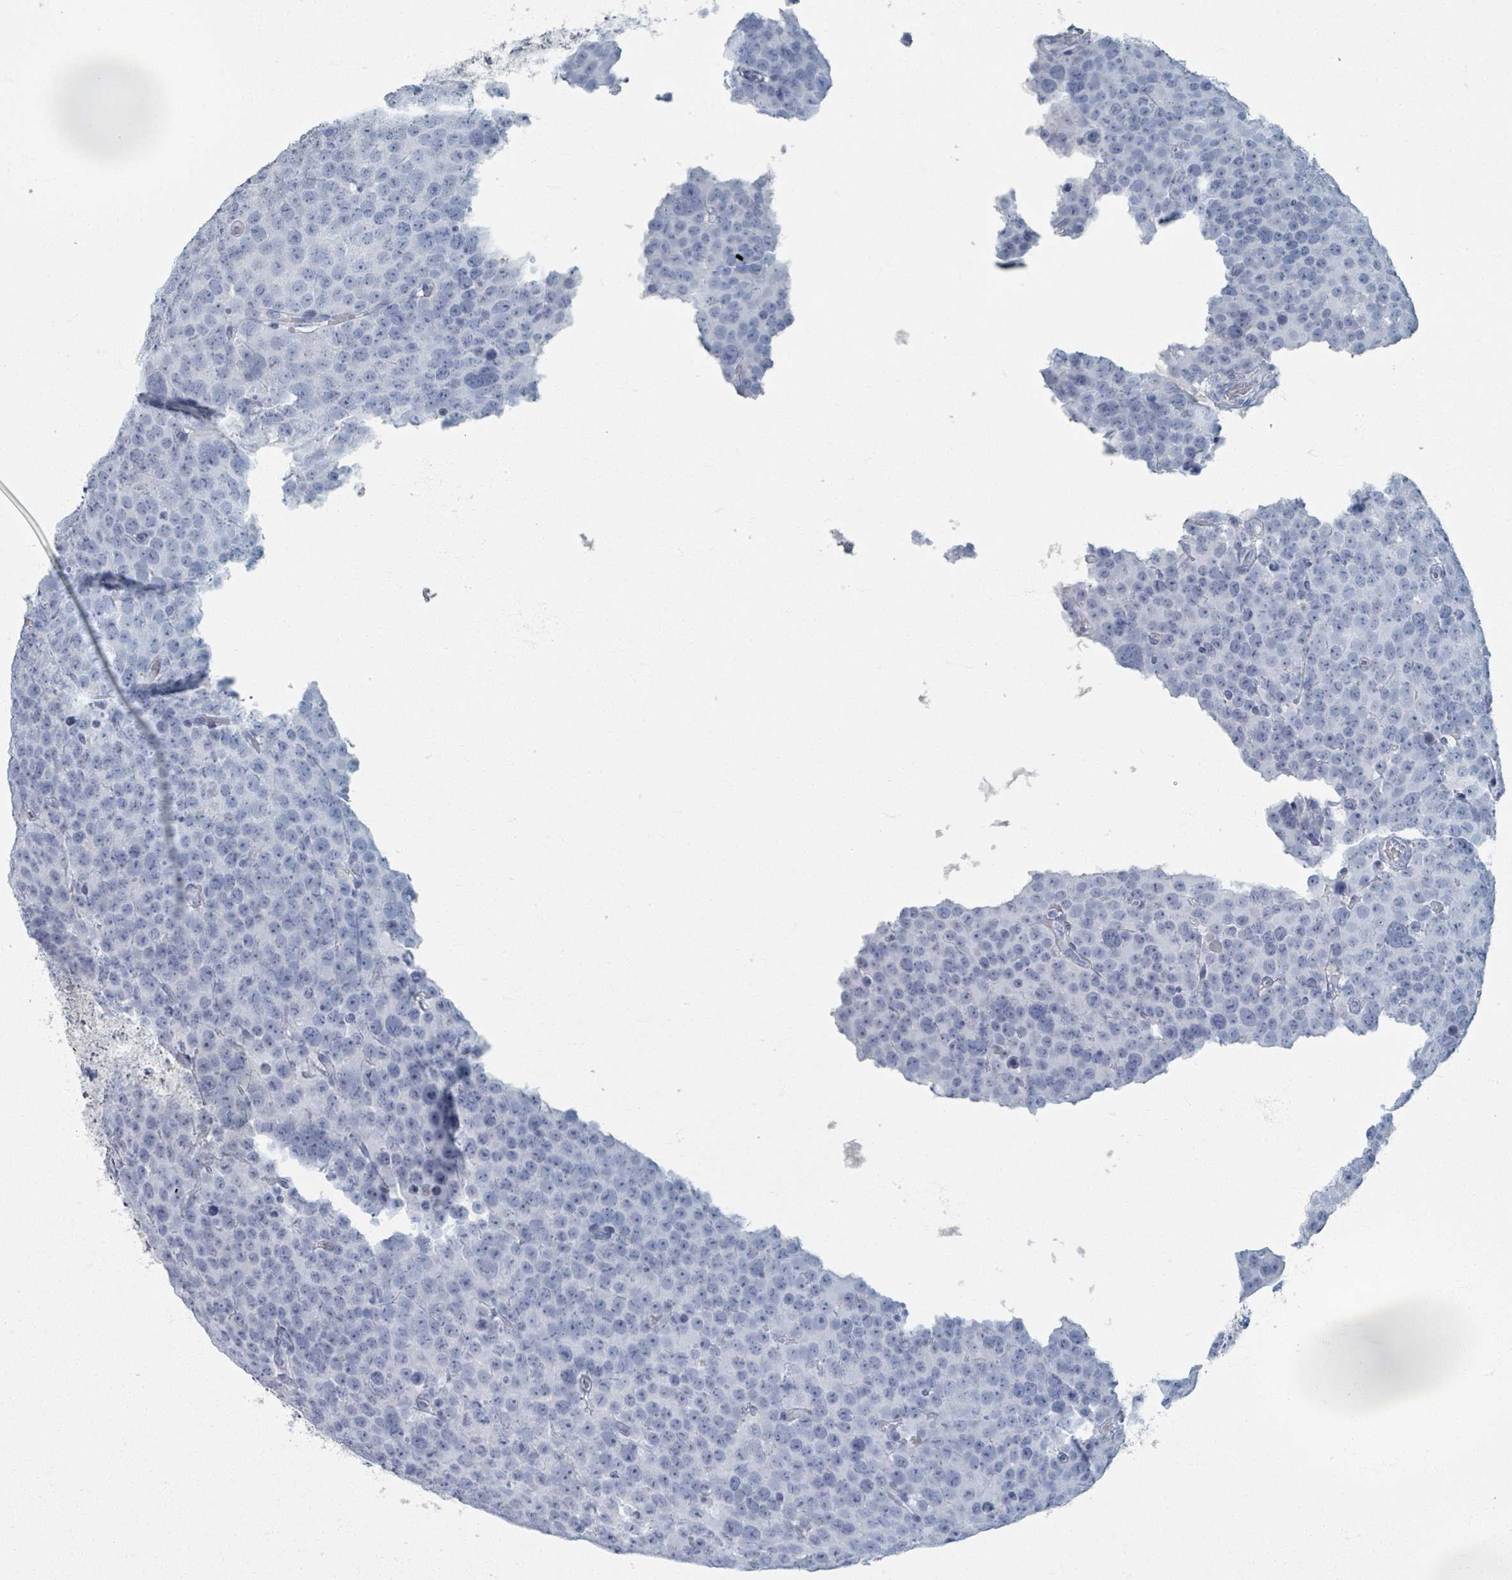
{"staining": {"intensity": "negative", "quantity": "none", "location": "none"}, "tissue": "testis cancer", "cell_type": "Tumor cells", "image_type": "cancer", "snomed": [{"axis": "morphology", "description": "Seminoma, NOS"}, {"axis": "topography", "description": "Testis"}], "caption": "This is an immunohistochemistry photomicrograph of human seminoma (testis). There is no staining in tumor cells.", "gene": "TAS2R1", "patient": {"sex": "male", "age": 71}}